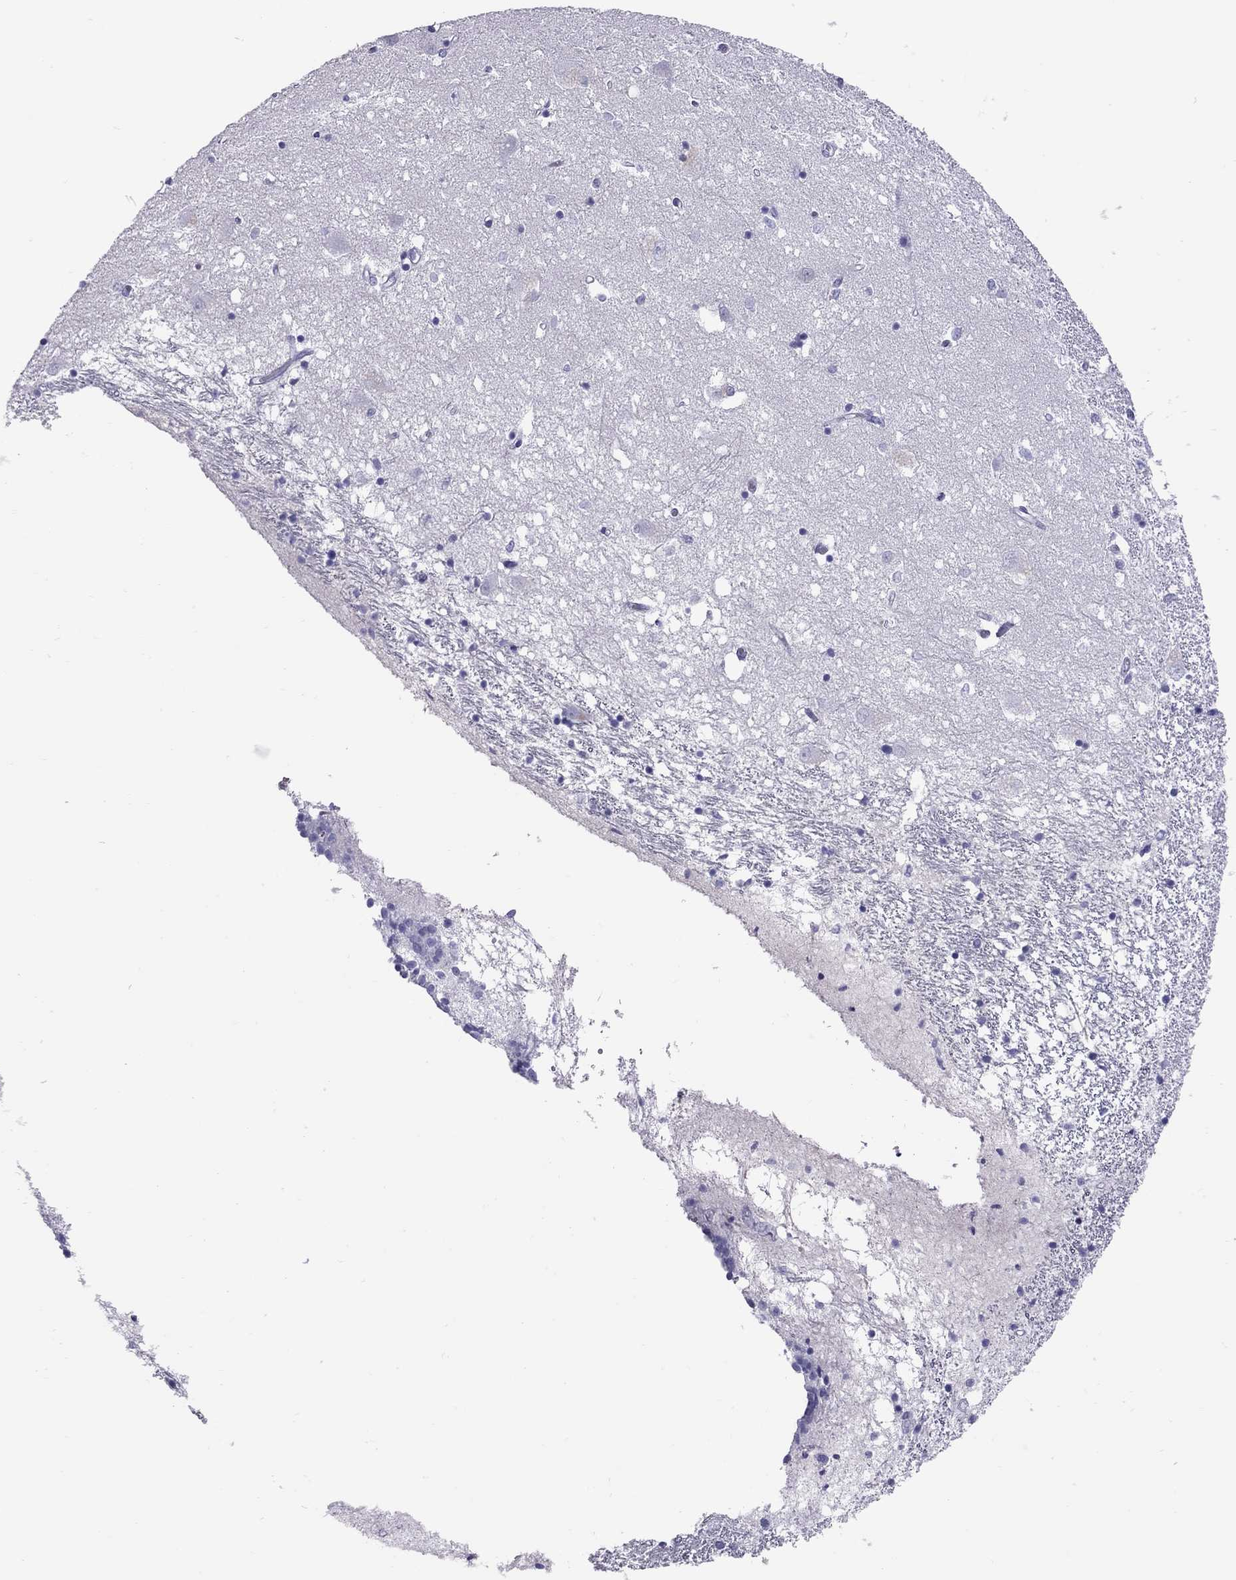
{"staining": {"intensity": "negative", "quantity": "none", "location": "none"}, "tissue": "caudate", "cell_type": "Glial cells", "image_type": "normal", "snomed": [{"axis": "morphology", "description": "Normal tissue, NOS"}, {"axis": "topography", "description": "Lateral ventricle wall"}], "caption": "Immunohistochemistry image of unremarkable caudate stained for a protein (brown), which exhibits no staining in glial cells.", "gene": "STAG3", "patient": {"sex": "female", "age": 71}}